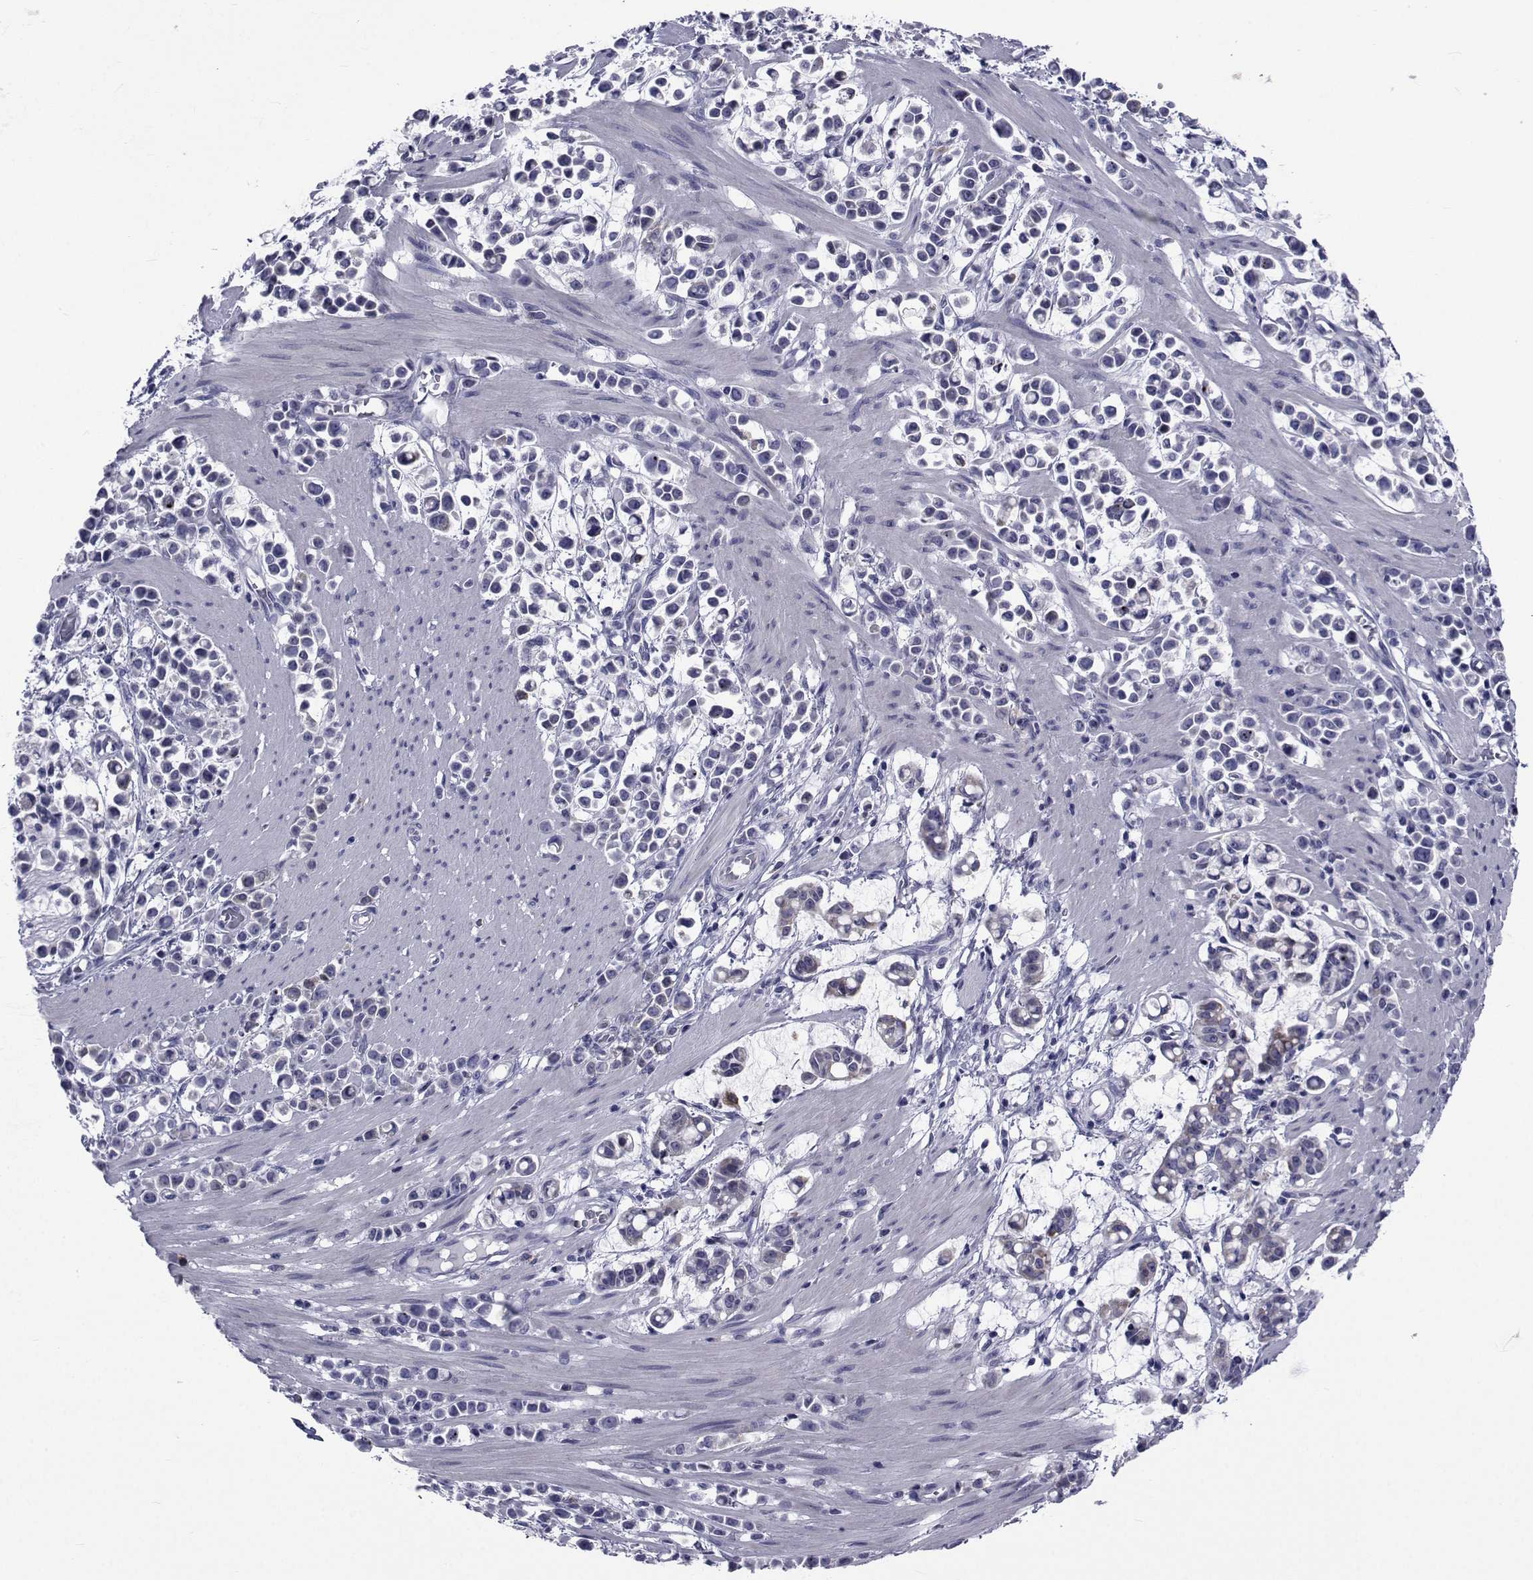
{"staining": {"intensity": "weak", "quantity": "<25%", "location": "cytoplasmic/membranous"}, "tissue": "stomach cancer", "cell_type": "Tumor cells", "image_type": "cancer", "snomed": [{"axis": "morphology", "description": "Adenocarcinoma, NOS"}, {"axis": "topography", "description": "Stomach"}], "caption": "The photomicrograph exhibits no significant expression in tumor cells of stomach cancer.", "gene": "ROPN1", "patient": {"sex": "male", "age": 82}}